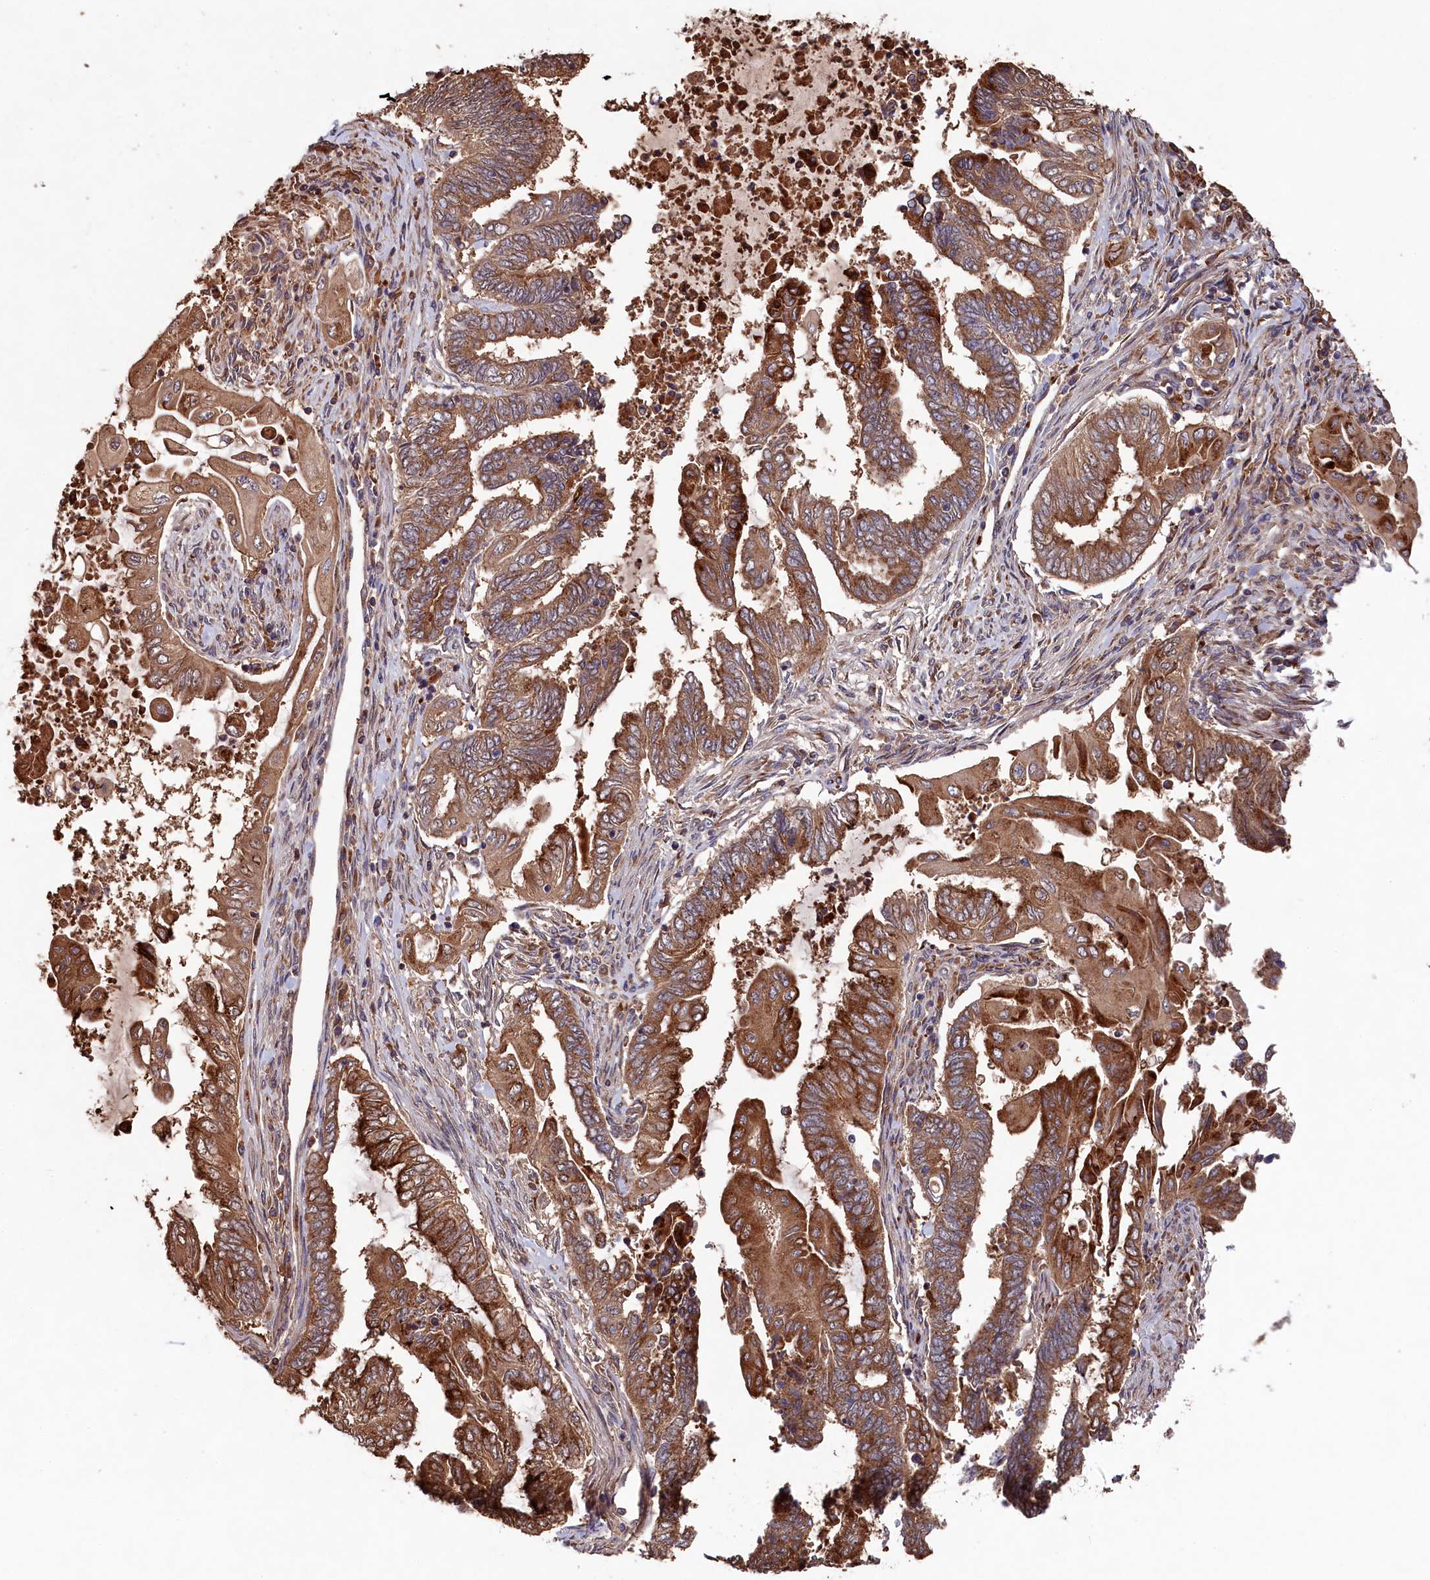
{"staining": {"intensity": "moderate", "quantity": ">75%", "location": "cytoplasmic/membranous"}, "tissue": "endometrial cancer", "cell_type": "Tumor cells", "image_type": "cancer", "snomed": [{"axis": "morphology", "description": "Adenocarcinoma, NOS"}, {"axis": "topography", "description": "Uterus"}, {"axis": "topography", "description": "Endometrium"}], "caption": "Endometrial cancer was stained to show a protein in brown. There is medium levels of moderate cytoplasmic/membranous positivity in approximately >75% of tumor cells.", "gene": "NAA60", "patient": {"sex": "female", "age": 70}}